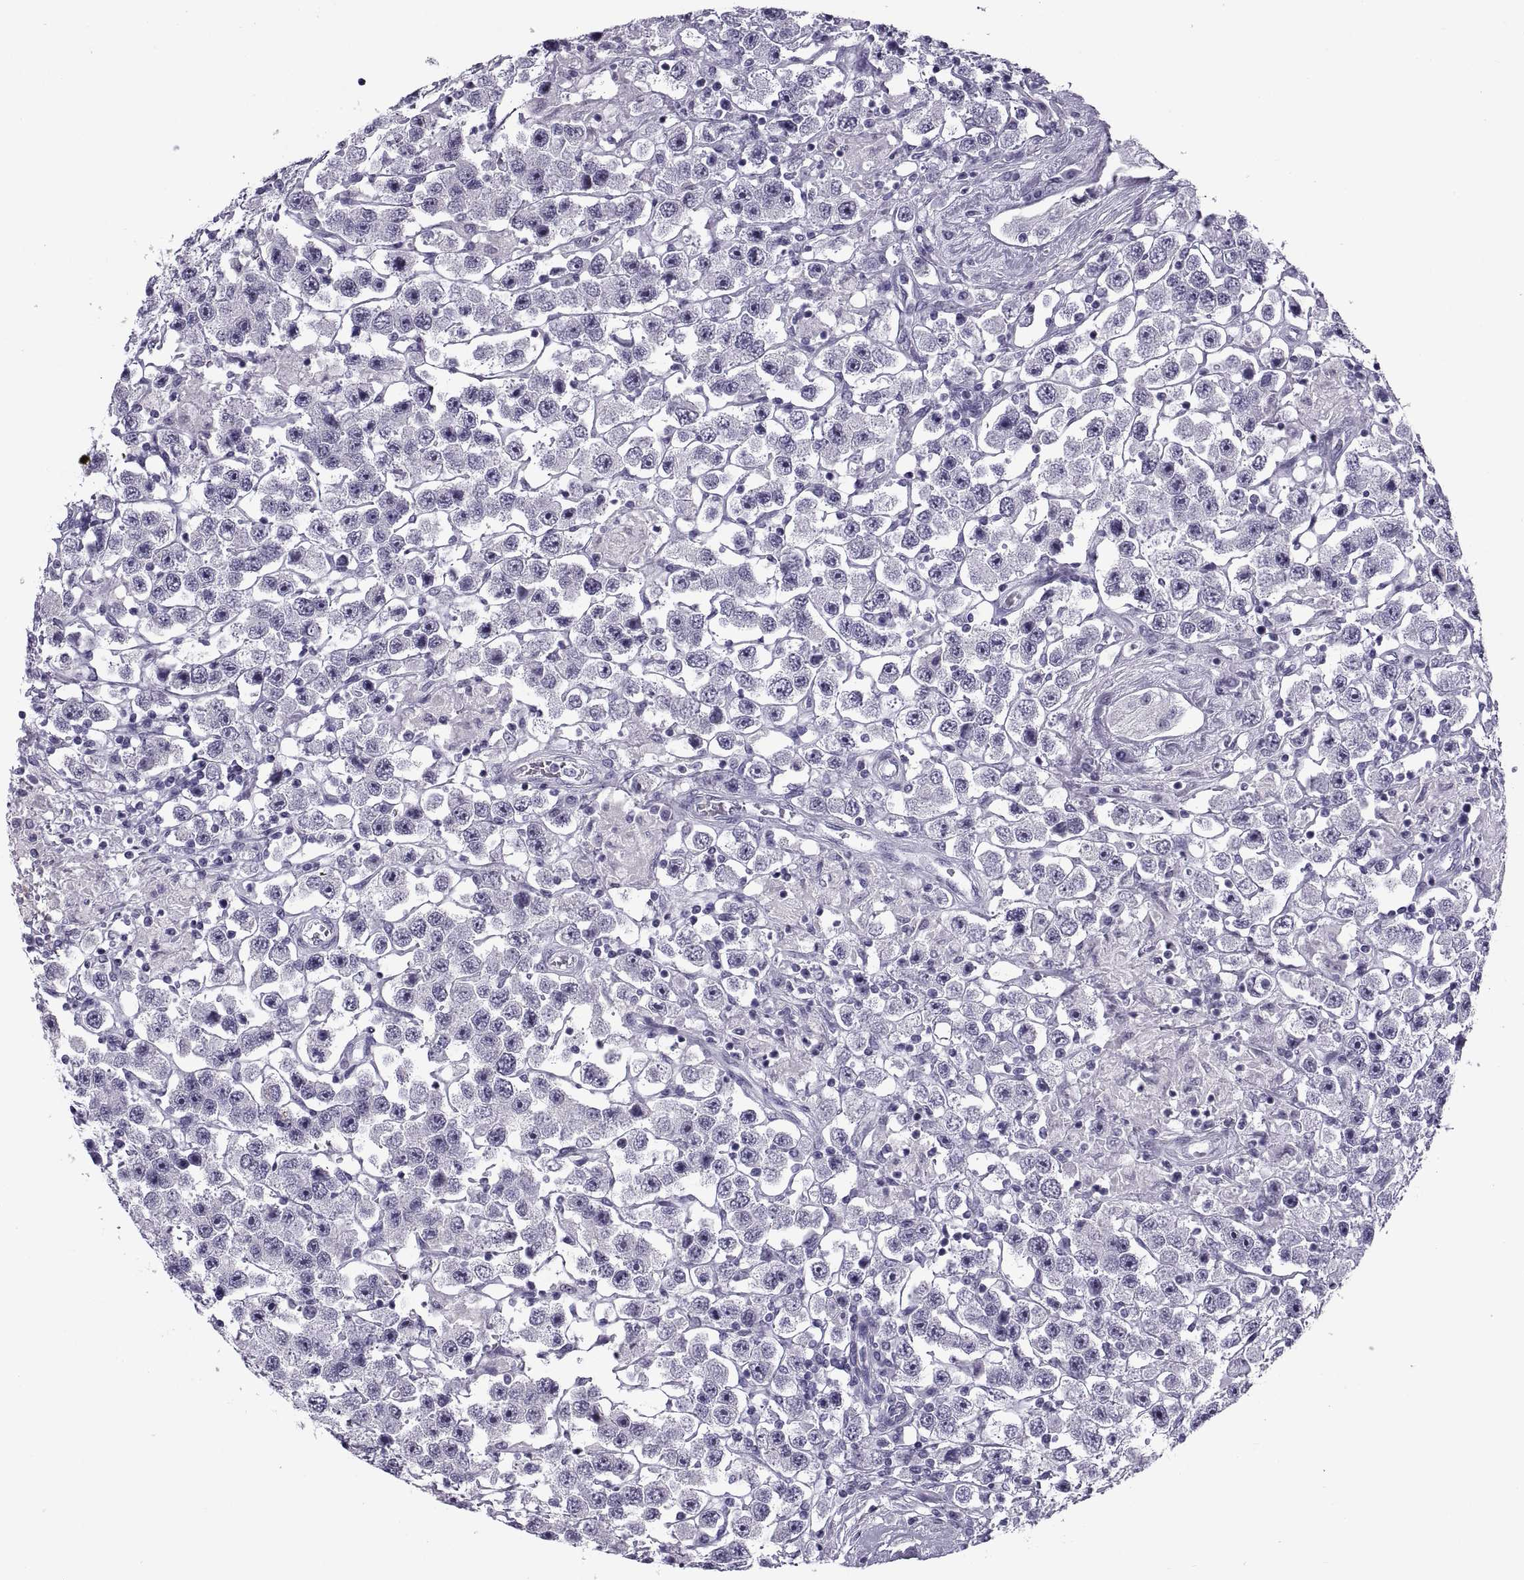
{"staining": {"intensity": "negative", "quantity": "none", "location": "none"}, "tissue": "testis cancer", "cell_type": "Tumor cells", "image_type": "cancer", "snomed": [{"axis": "morphology", "description": "Seminoma, NOS"}, {"axis": "topography", "description": "Testis"}], "caption": "The micrograph reveals no staining of tumor cells in testis cancer (seminoma). (DAB (3,3'-diaminobenzidine) IHC with hematoxylin counter stain).", "gene": "TBC1D3G", "patient": {"sex": "male", "age": 45}}